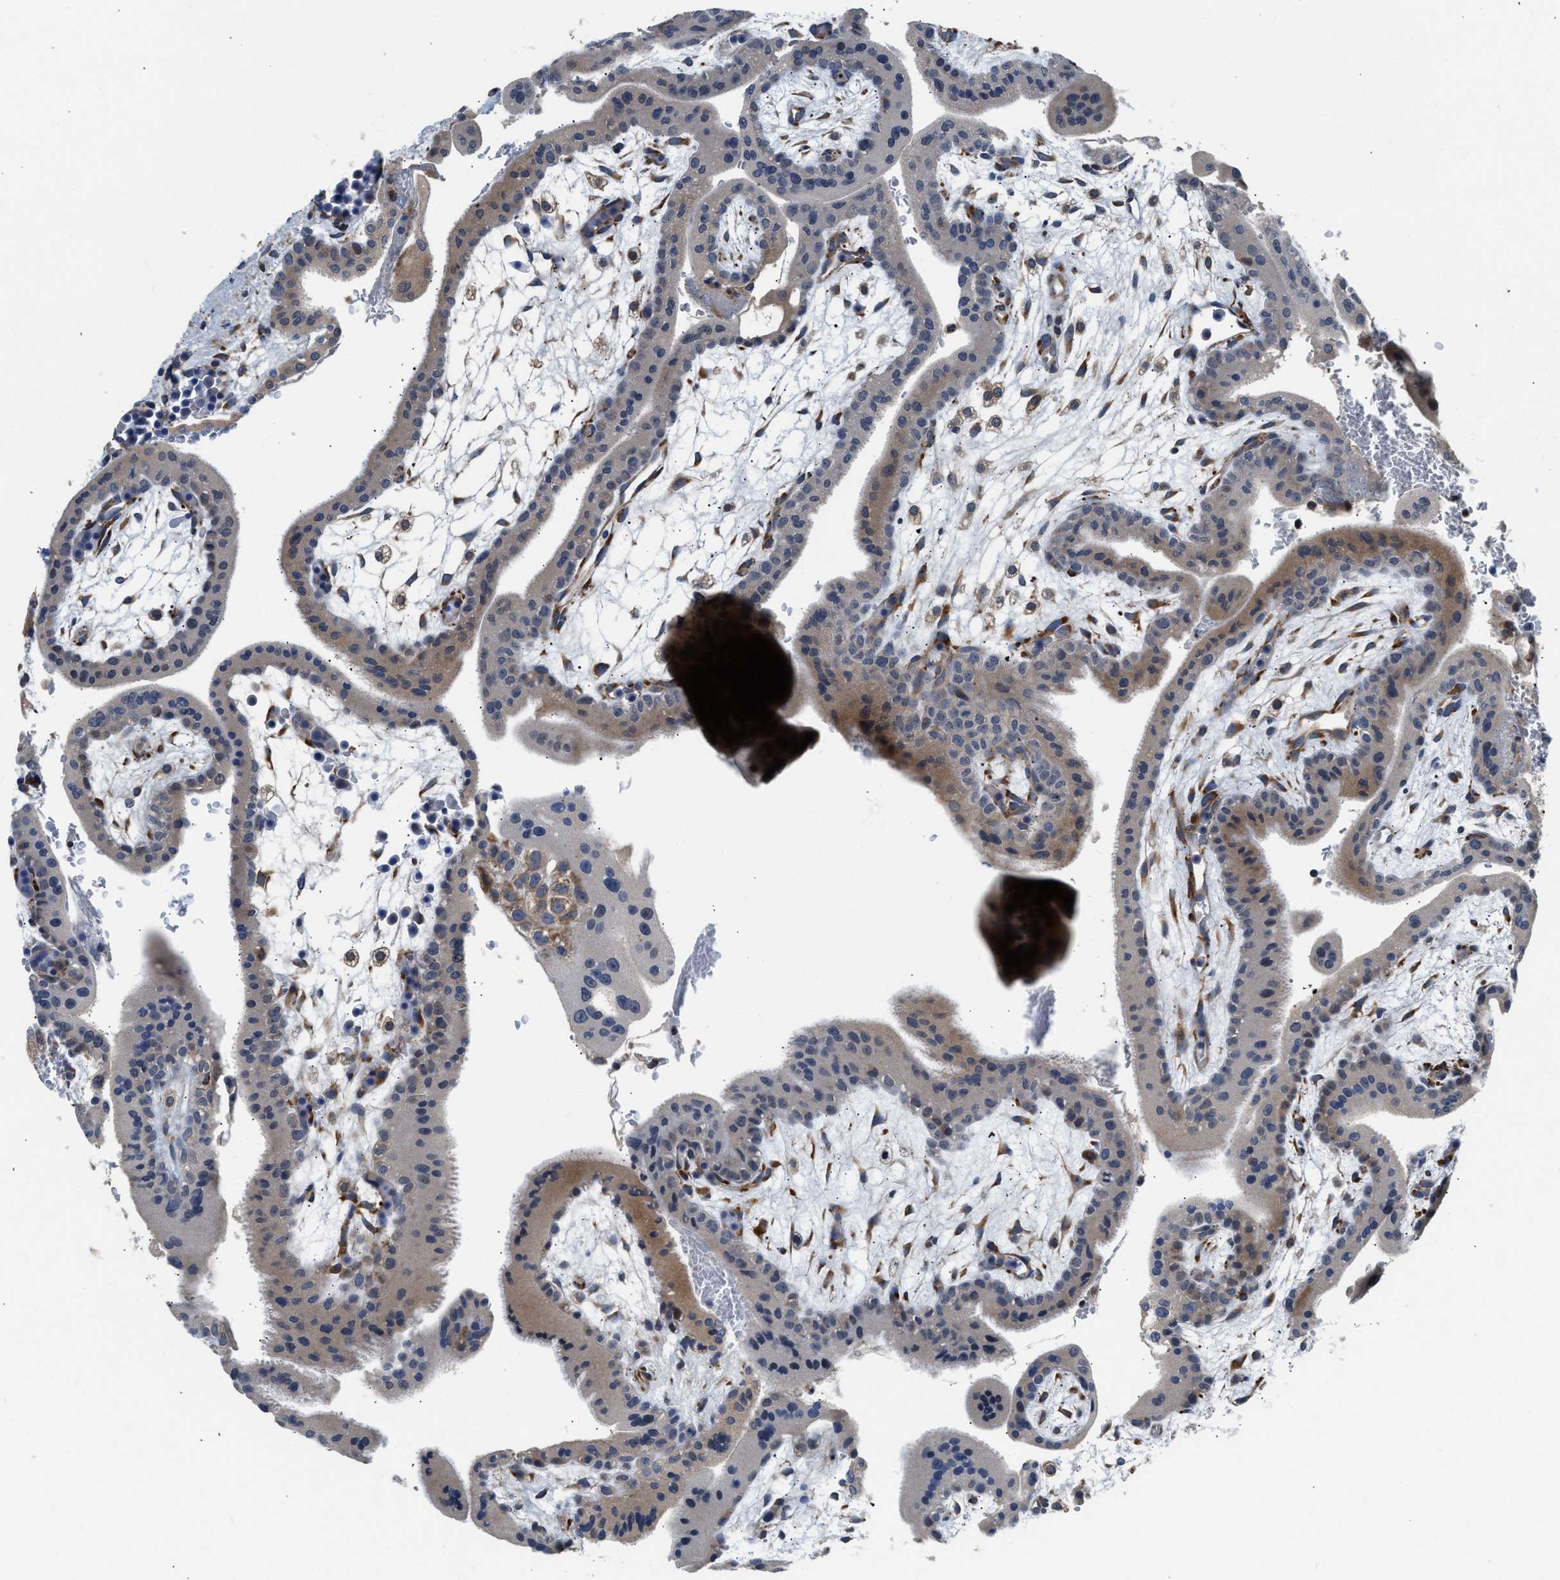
{"staining": {"intensity": "strong", "quantity": ">75%", "location": "cytoplasmic/membranous"}, "tissue": "placenta", "cell_type": "Decidual cells", "image_type": "normal", "snomed": [{"axis": "morphology", "description": "Normal tissue, NOS"}, {"axis": "topography", "description": "Placenta"}], "caption": "Brown immunohistochemical staining in unremarkable placenta demonstrates strong cytoplasmic/membranous positivity in about >75% of decidual cells.", "gene": "PPM1L", "patient": {"sex": "female", "age": 35}}